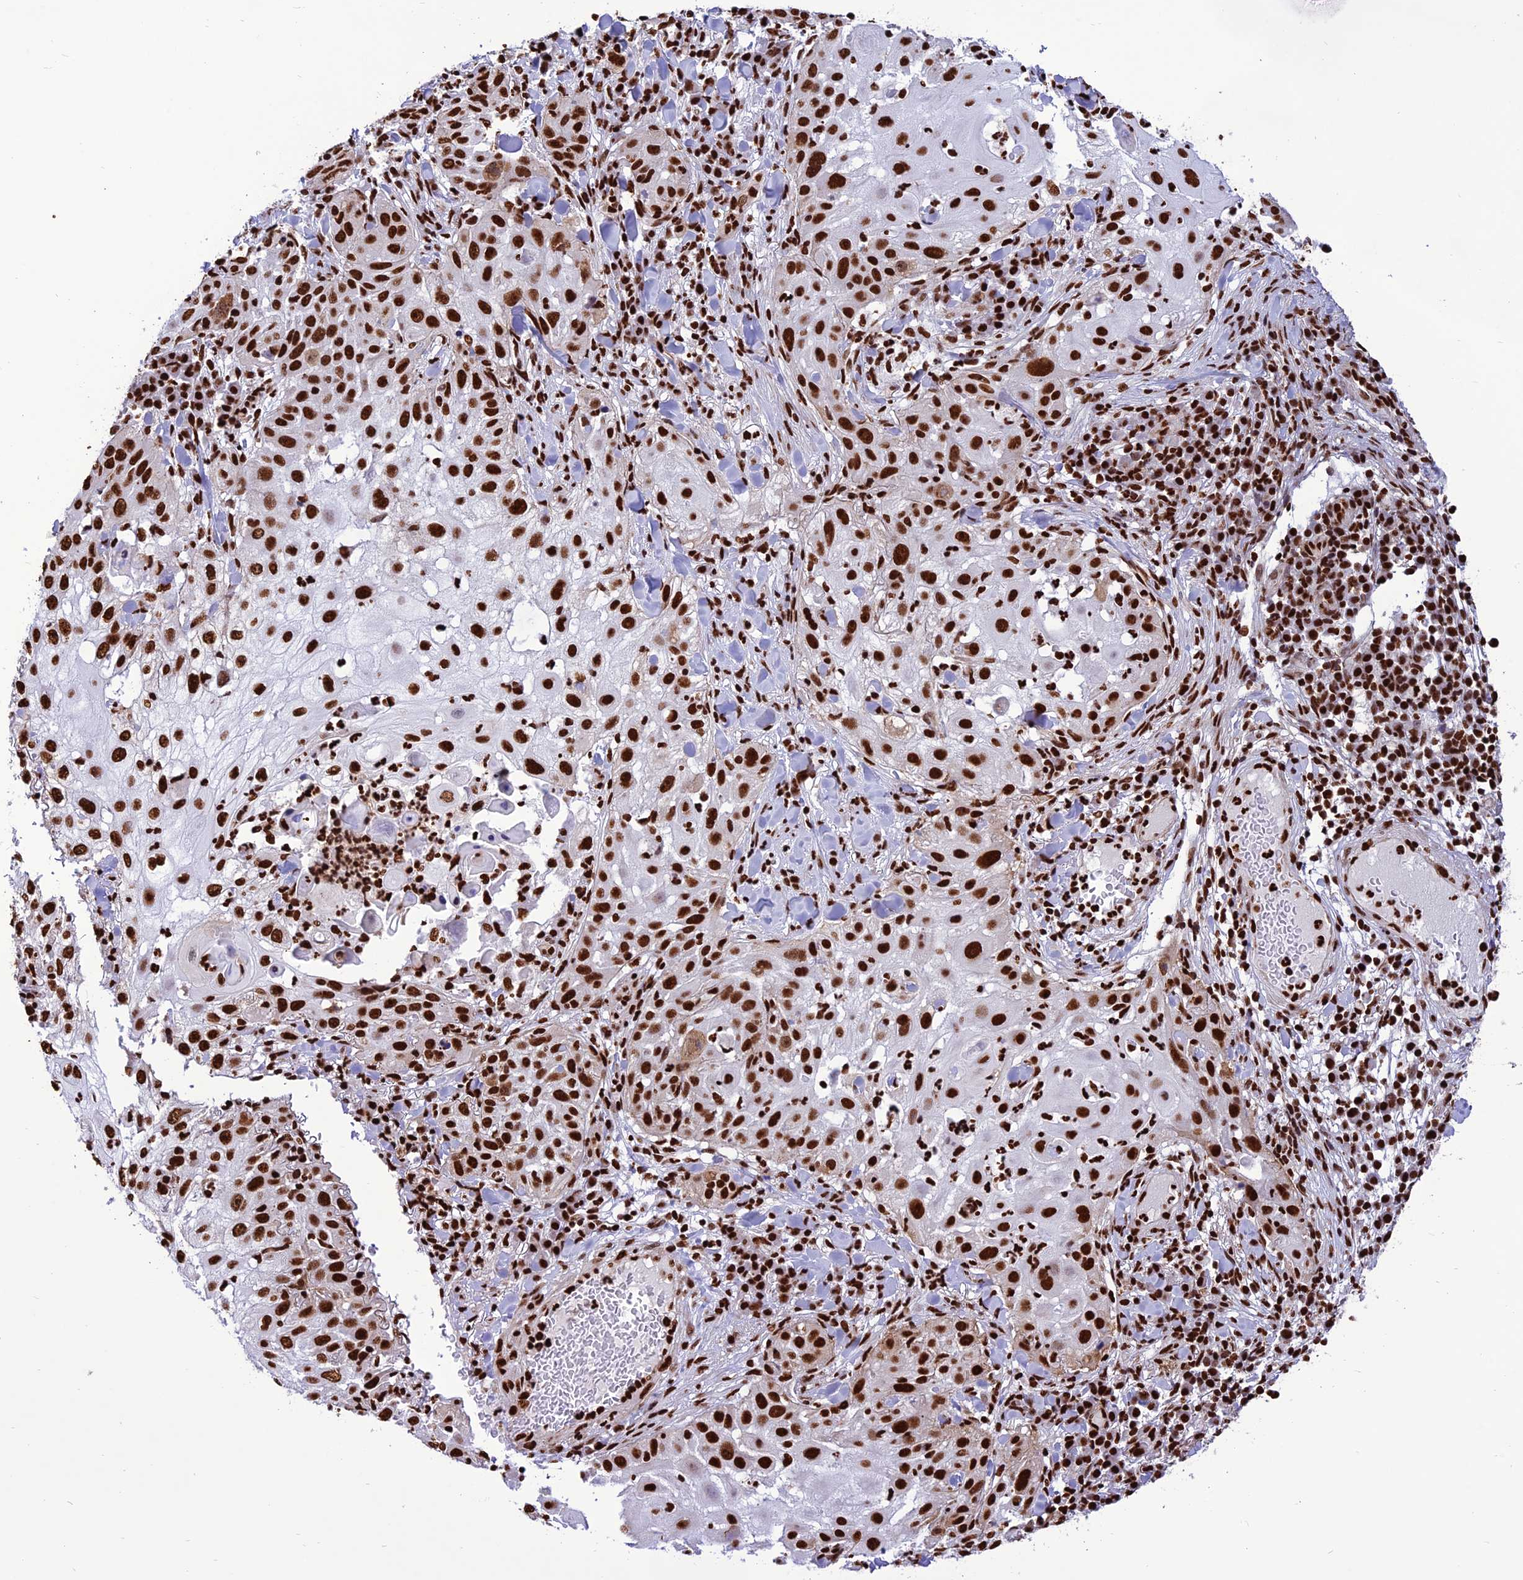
{"staining": {"intensity": "strong", "quantity": ">75%", "location": "nuclear"}, "tissue": "skin cancer", "cell_type": "Tumor cells", "image_type": "cancer", "snomed": [{"axis": "morphology", "description": "Squamous cell carcinoma, NOS"}, {"axis": "topography", "description": "Skin"}], "caption": "This is a micrograph of IHC staining of skin squamous cell carcinoma, which shows strong positivity in the nuclear of tumor cells.", "gene": "INO80E", "patient": {"sex": "female", "age": 44}}